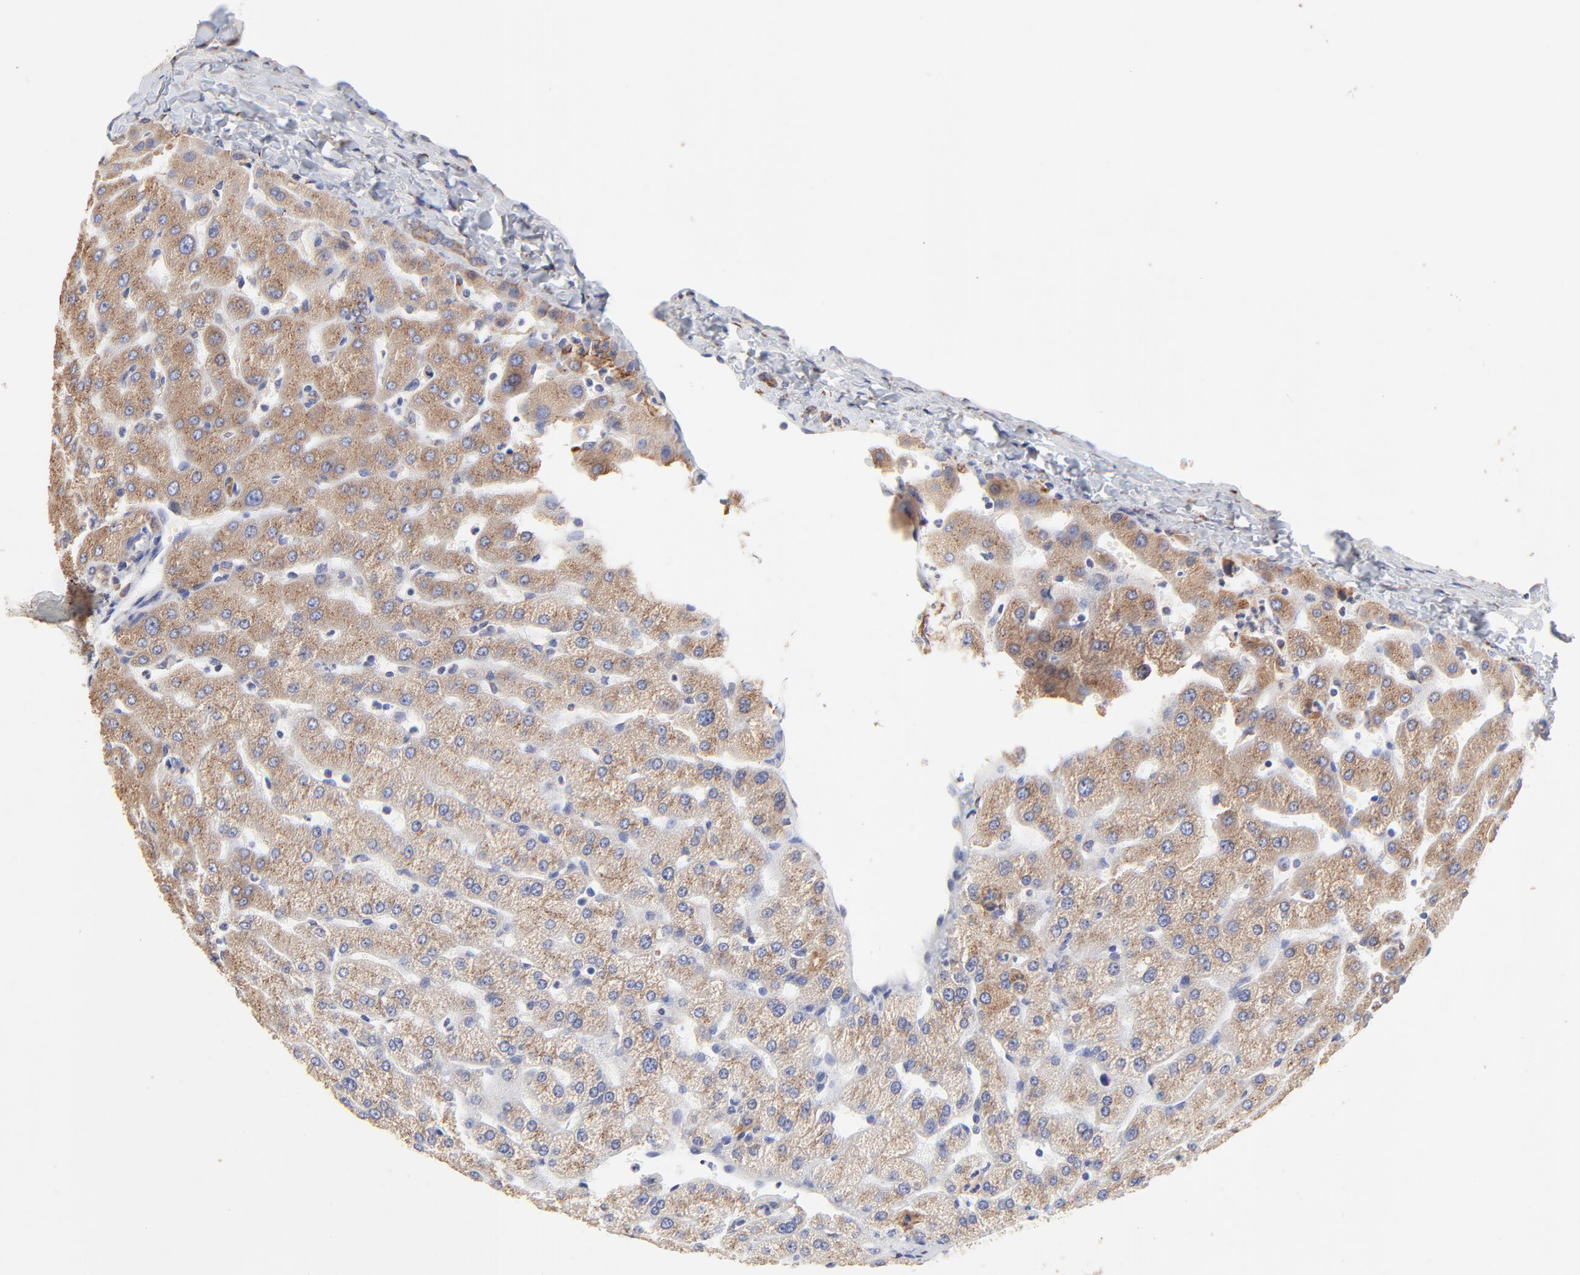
{"staining": {"intensity": "moderate", "quantity": ">75%", "location": "cytoplasmic/membranous"}, "tissue": "liver", "cell_type": "Hepatocytes", "image_type": "normal", "snomed": [{"axis": "morphology", "description": "Normal tissue, NOS"}, {"axis": "morphology", "description": "Fibrosis, NOS"}, {"axis": "topography", "description": "Liver"}], "caption": "Immunohistochemical staining of benign human liver exhibits medium levels of moderate cytoplasmic/membranous positivity in about >75% of hepatocytes. (brown staining indicates protein expression, while blue staining denotes nuclei).", "gene": "LMAN1", "patient": {"sex": "female", "age": 29}}